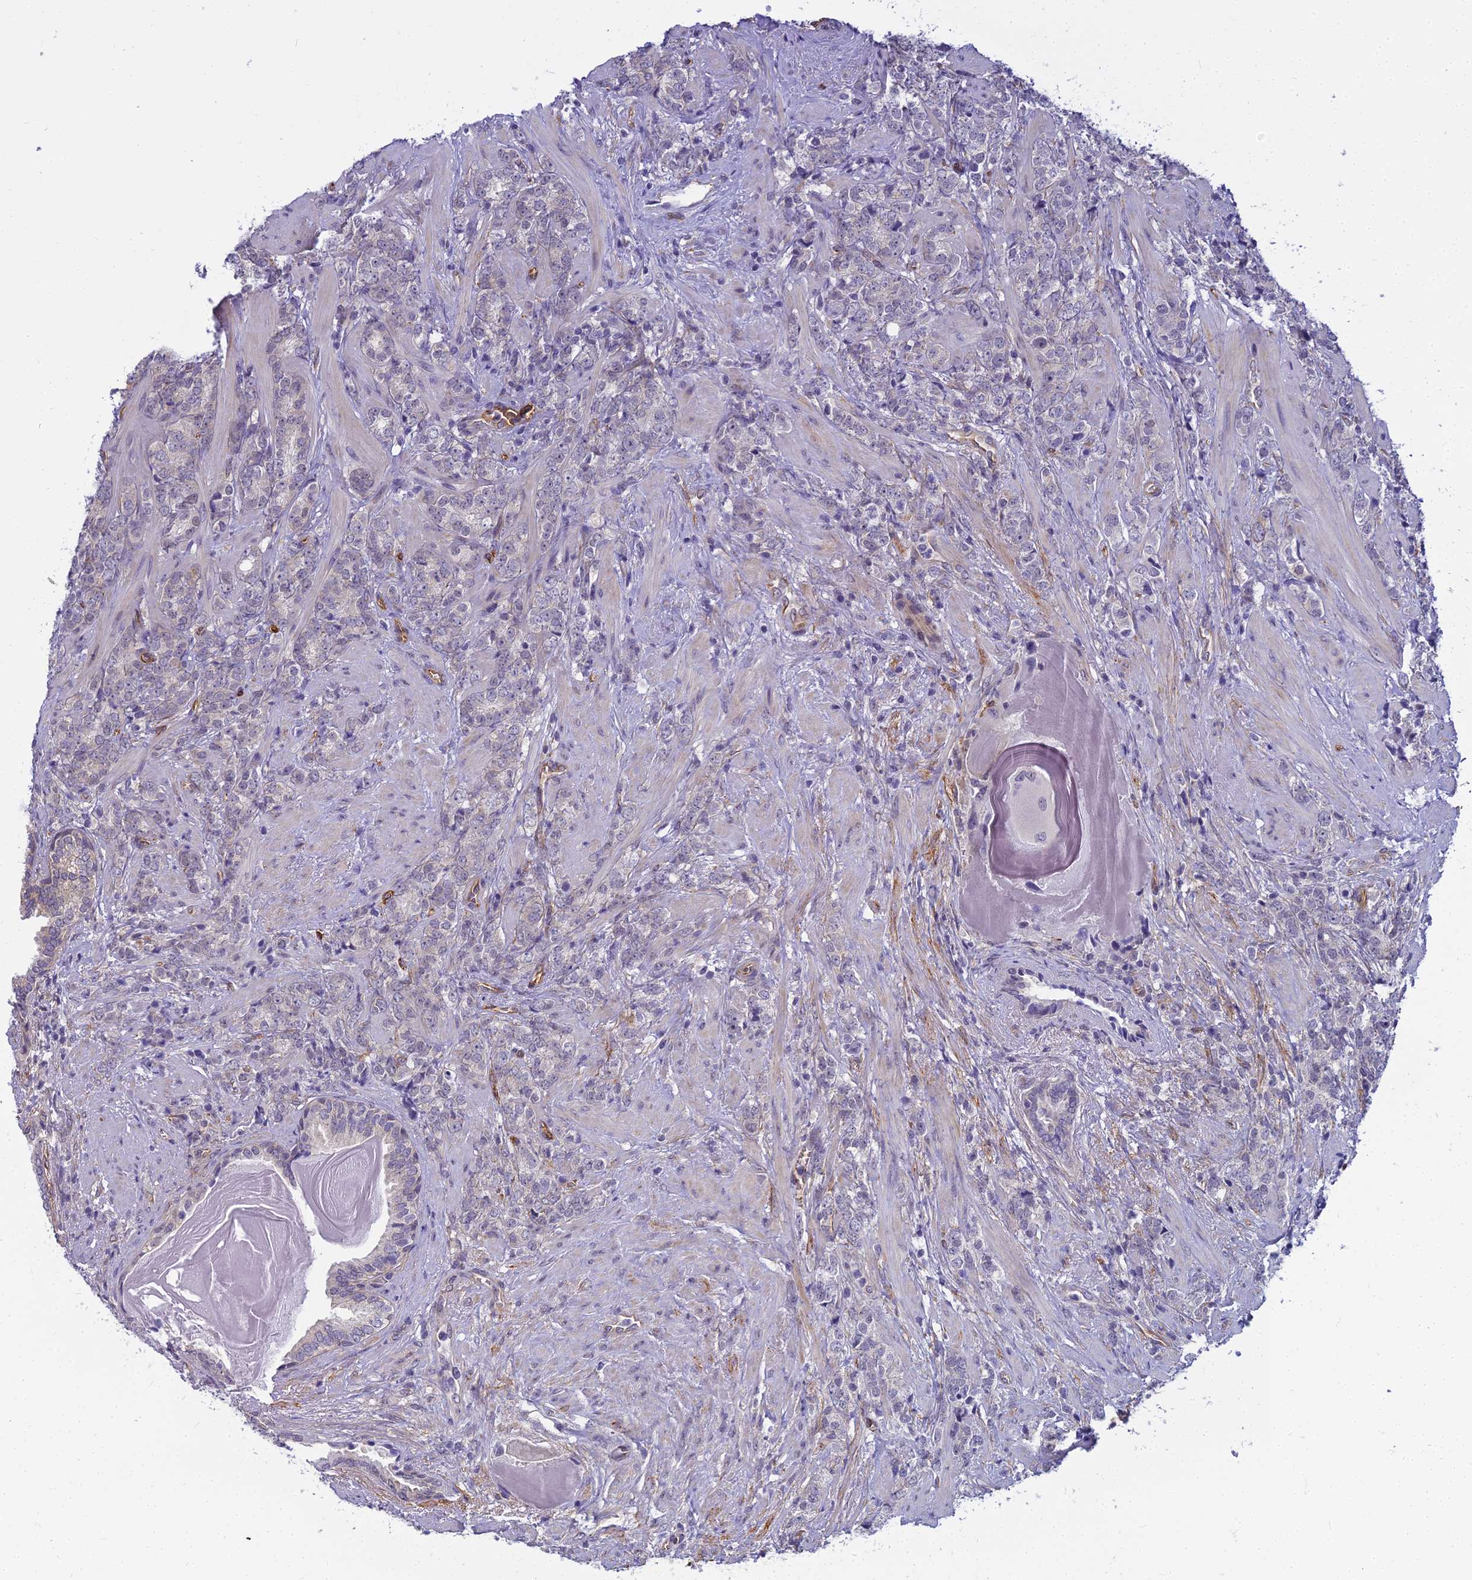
{"staining": {"intensity": "negative", "quantity": "none", "location": "none"}, "tissue": "prostate cancer", "cell_type": "Tumor cells", "image_type": "cancer", "snomed": [{"axis": "morphology", "description": "Adenocarcinoma, High grade"}, {"axis": "topography", "description": "Prostate"}], "caption": "Tumor cells are negative for protein expression in human prostate cancer. (Immunohistochemistry, brightfield microscopy, high magnification).", "gene": "RGL3", "patient": {"sex": "male", "age": 64}}